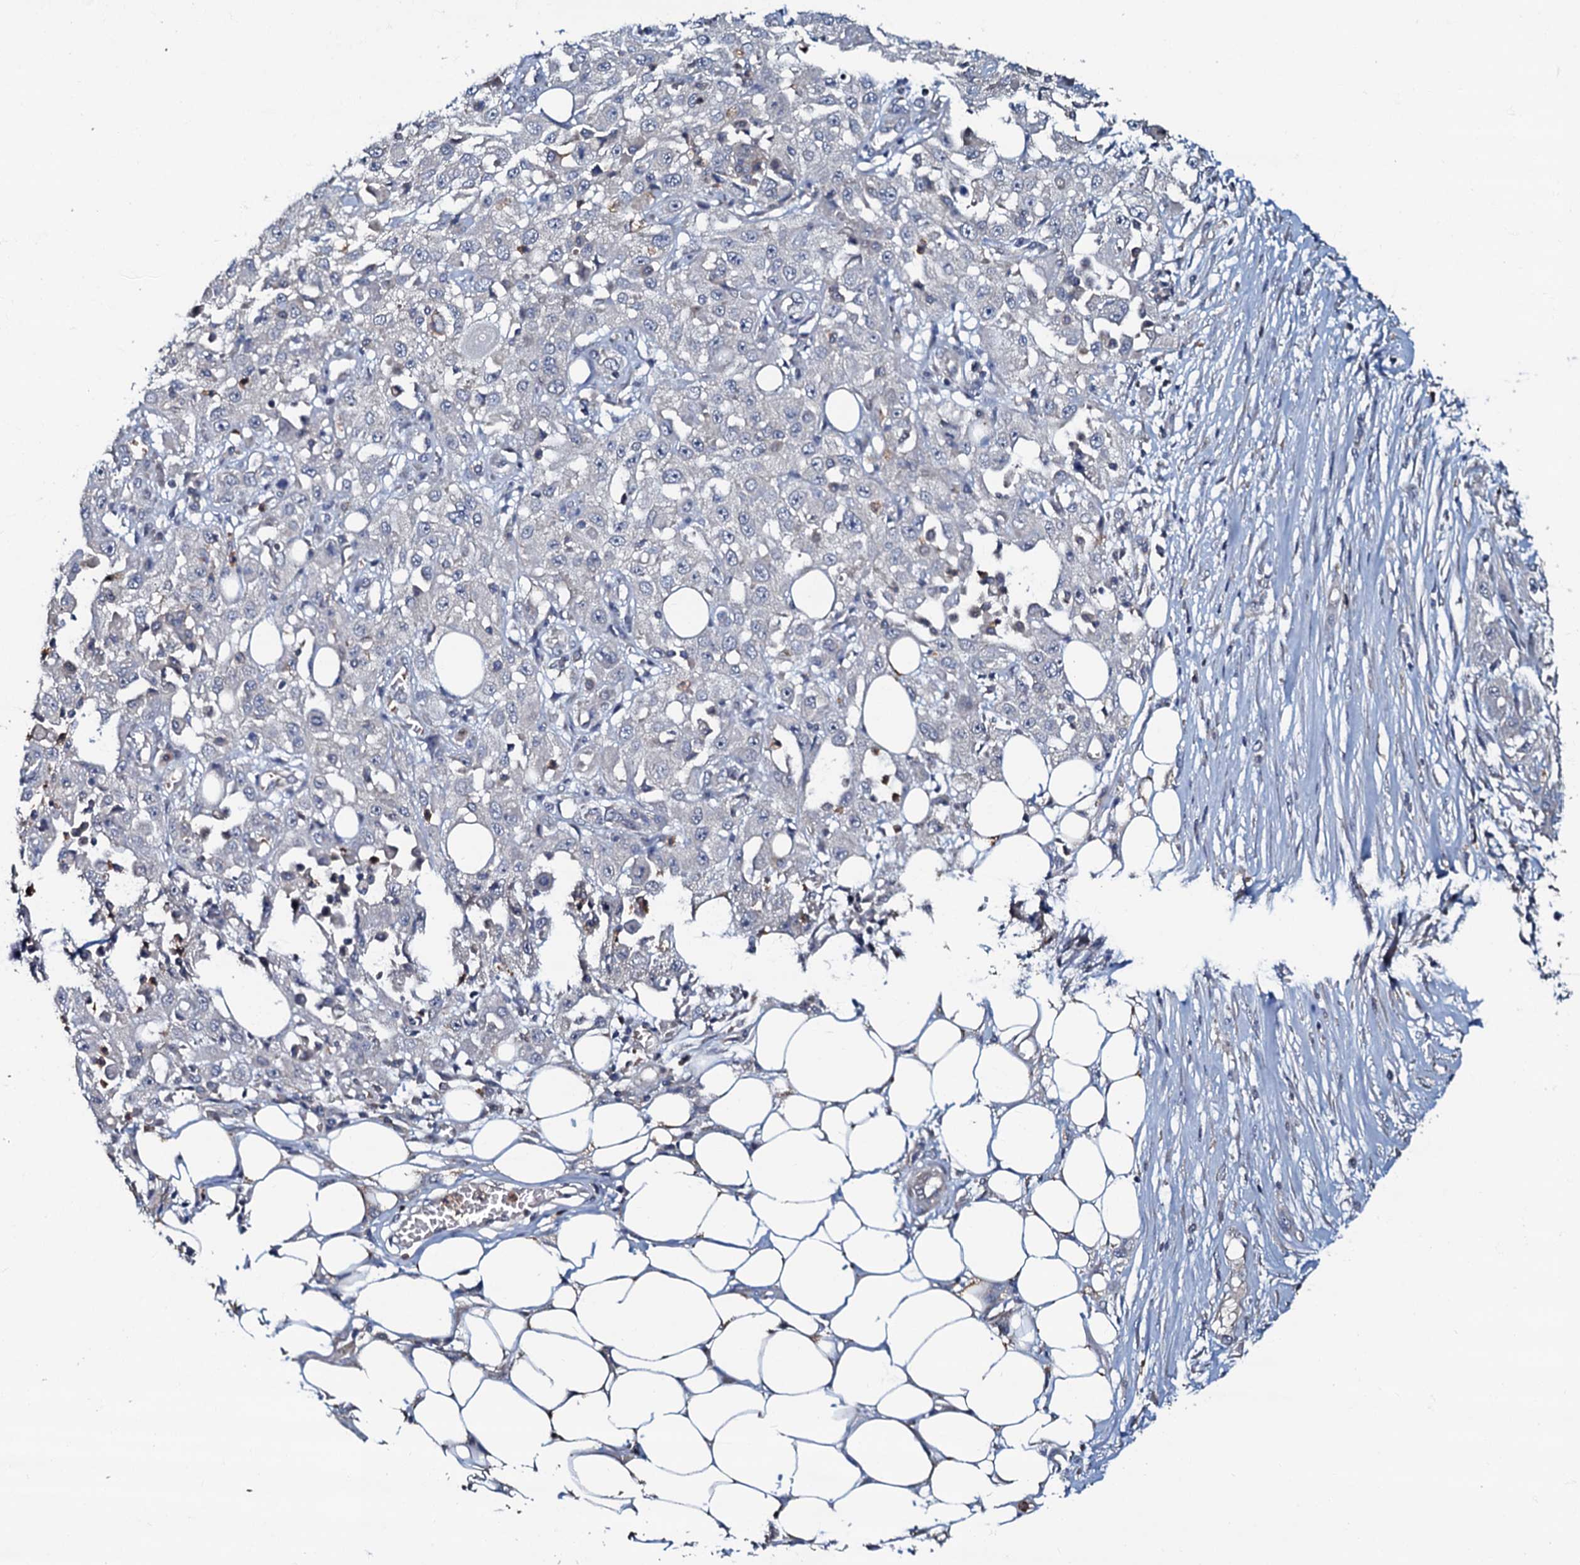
{"staining": {"intensity": "negative", "quantity": "none", "location": "none"}, "tissue": "skin cancer", "cell_type": "Tumor cells", "image_type": "cancer", "snomed": [{"axis": "morphology", "description": "Squamous cell carcinoma, NOS"}, {"axis": "morphology", "description": "Squamous cell carcinoma, metastatic, NOS"}, {"axis": "topography", "description": "Skin"}, {"axis": "topography", "description": "Lymph node"}], "caption": "A micrograph of metastatic squamous cell carcinoma (skin) stained for a protein demonstrates no brown staining in tumor cells. Nuclei are stained in blue.", "gene": "CPNE2", "patient": {"sex": "male", "age": 75}}